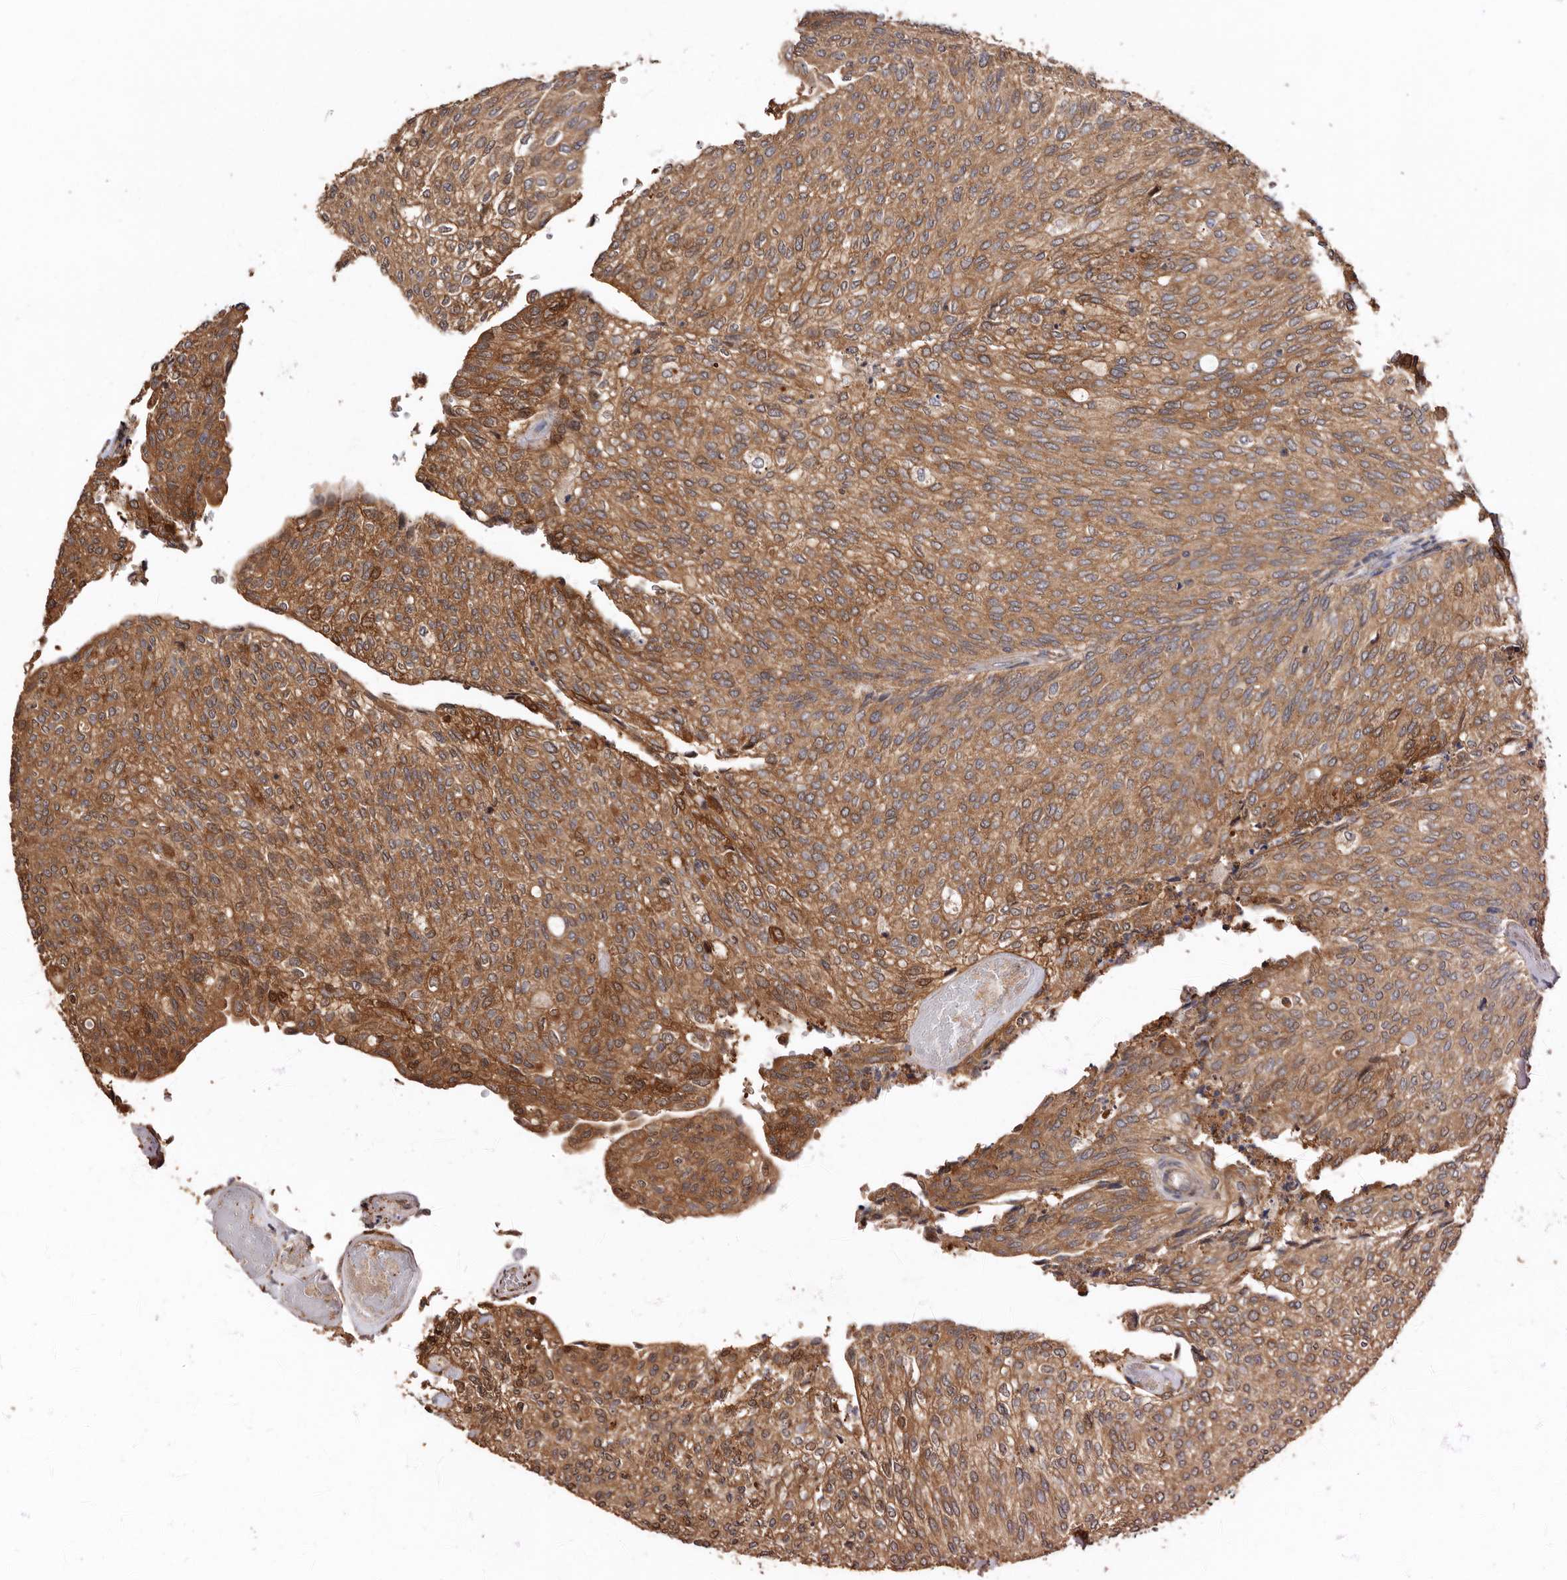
{"staining": {"intensity": "moderate", "quantity": ">75%", "location": "cytoplasmic/membranous"}, "tissue": "urothelial cancer", "cell_type": "Tumor cells", "image_type": "cancer", "snomed": [{"axis": "morphology", "description": "Urothelial carcinoma, Low grade"}, {"axis": "topography", "description": "Urinary bladder"}], "caption": "Moderate cytoplasmic/membranous protein positivity is identified in about >75% of tumor cells in urothelial cancer. Immunohistochemistry stains the protein in brown and the nuclei are stained blue.", "gene": "COQ8B", "patient": {"sex": "female", "age": 79}}